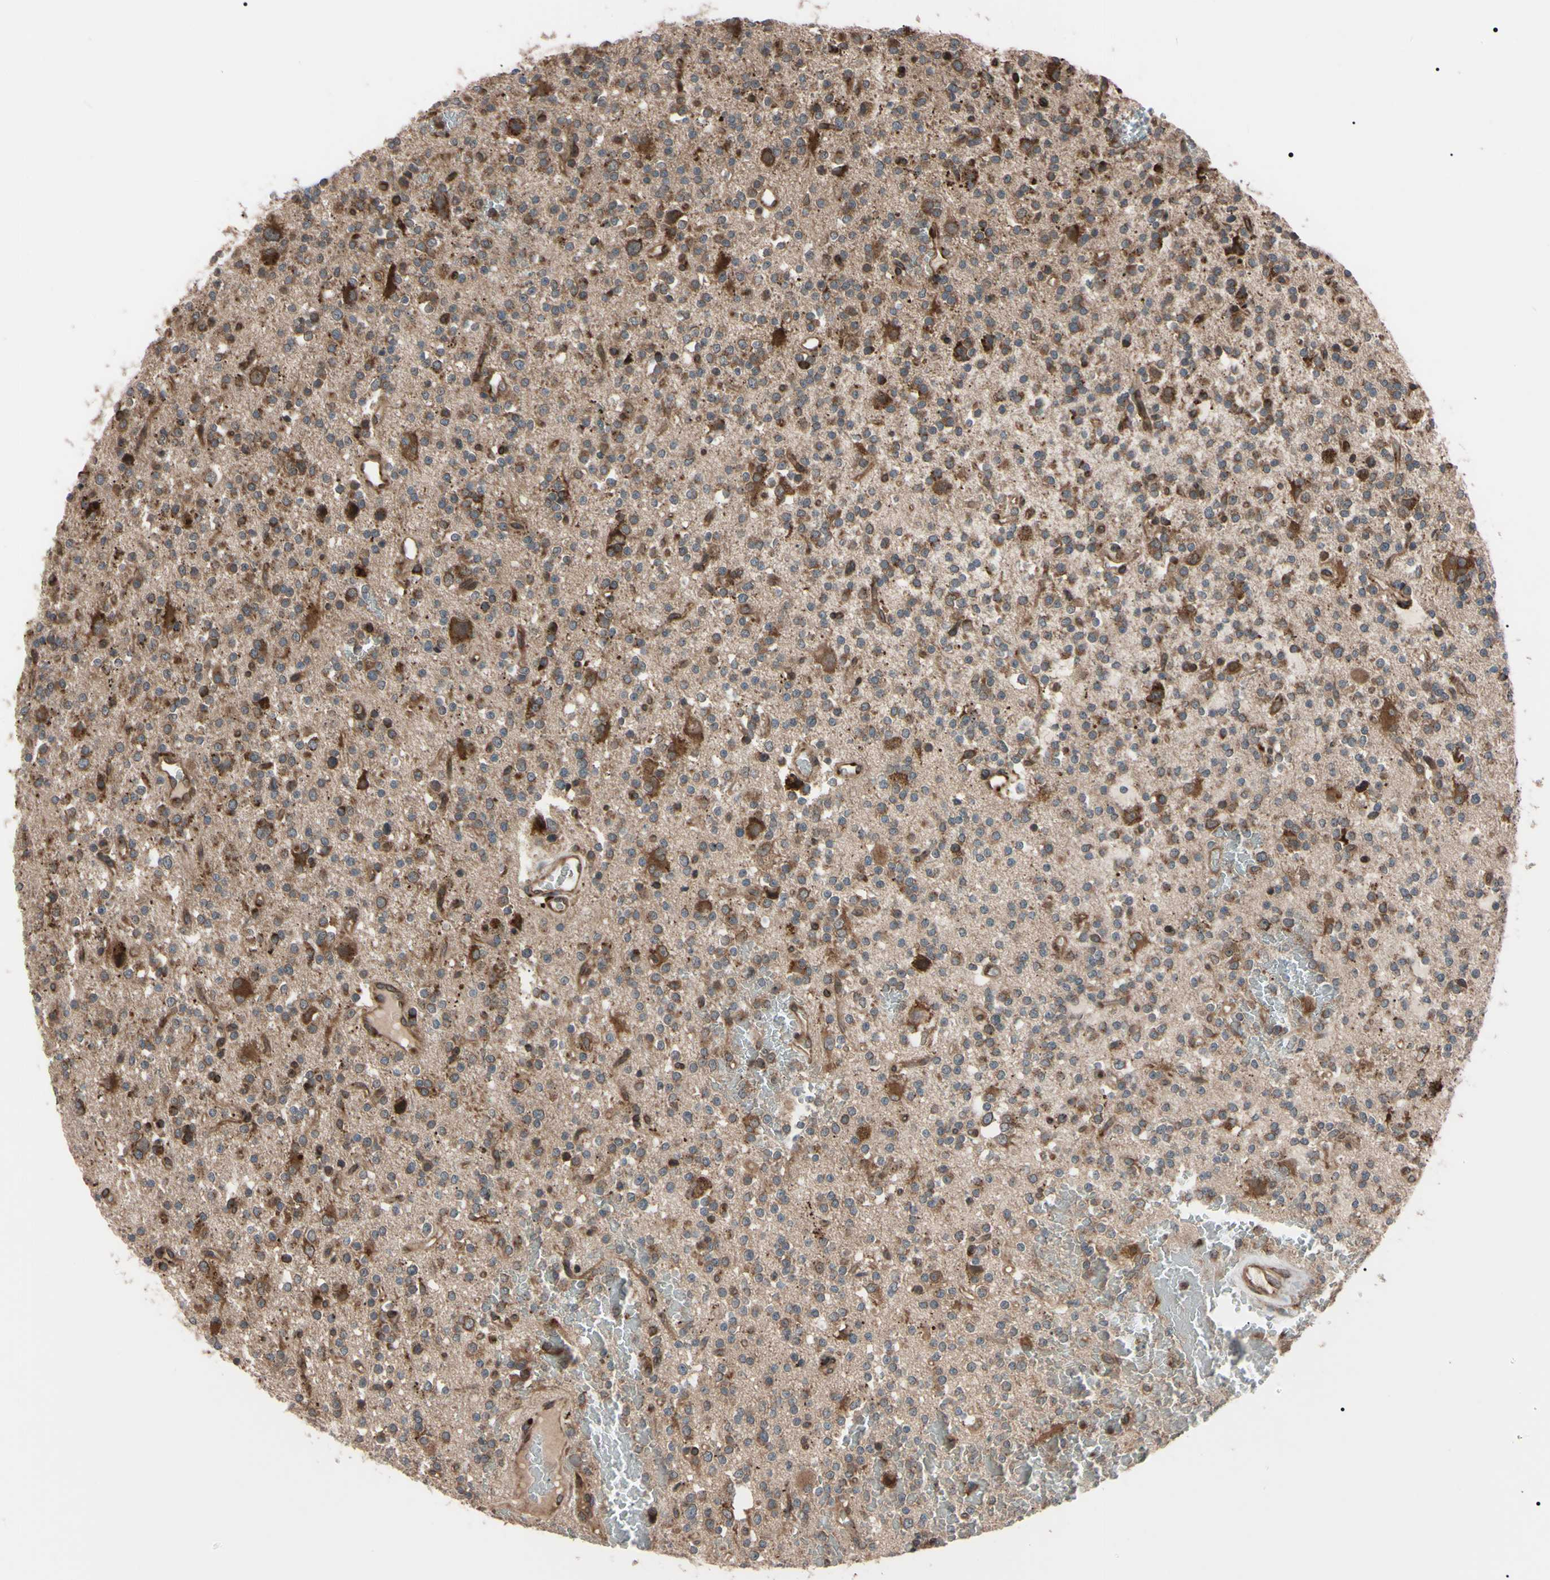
{"staining": {"intensity": "strong", "quantity": ">75%", "location": "cytoplasmic/membranous"}, "tissue": "glioma", "cell_type": "Tumor cells", "image_type": "cancer", "snomed": [{"axis": "morphology", "description": "Glioma, malignant, High grade"}, {"axis": "topography", "description": "Brain"}], "caption": "The immunohistochemical stain highlights strong cytoplasmic/membranous positivity in tumor cells of glioma tissue. (DAB (3,3'-diaminobenzidine) = brown stain, brightfield microscopy at high magnification).", "gene": "GUCY1B1", "patient": {"sex": "male", "age": 47}}